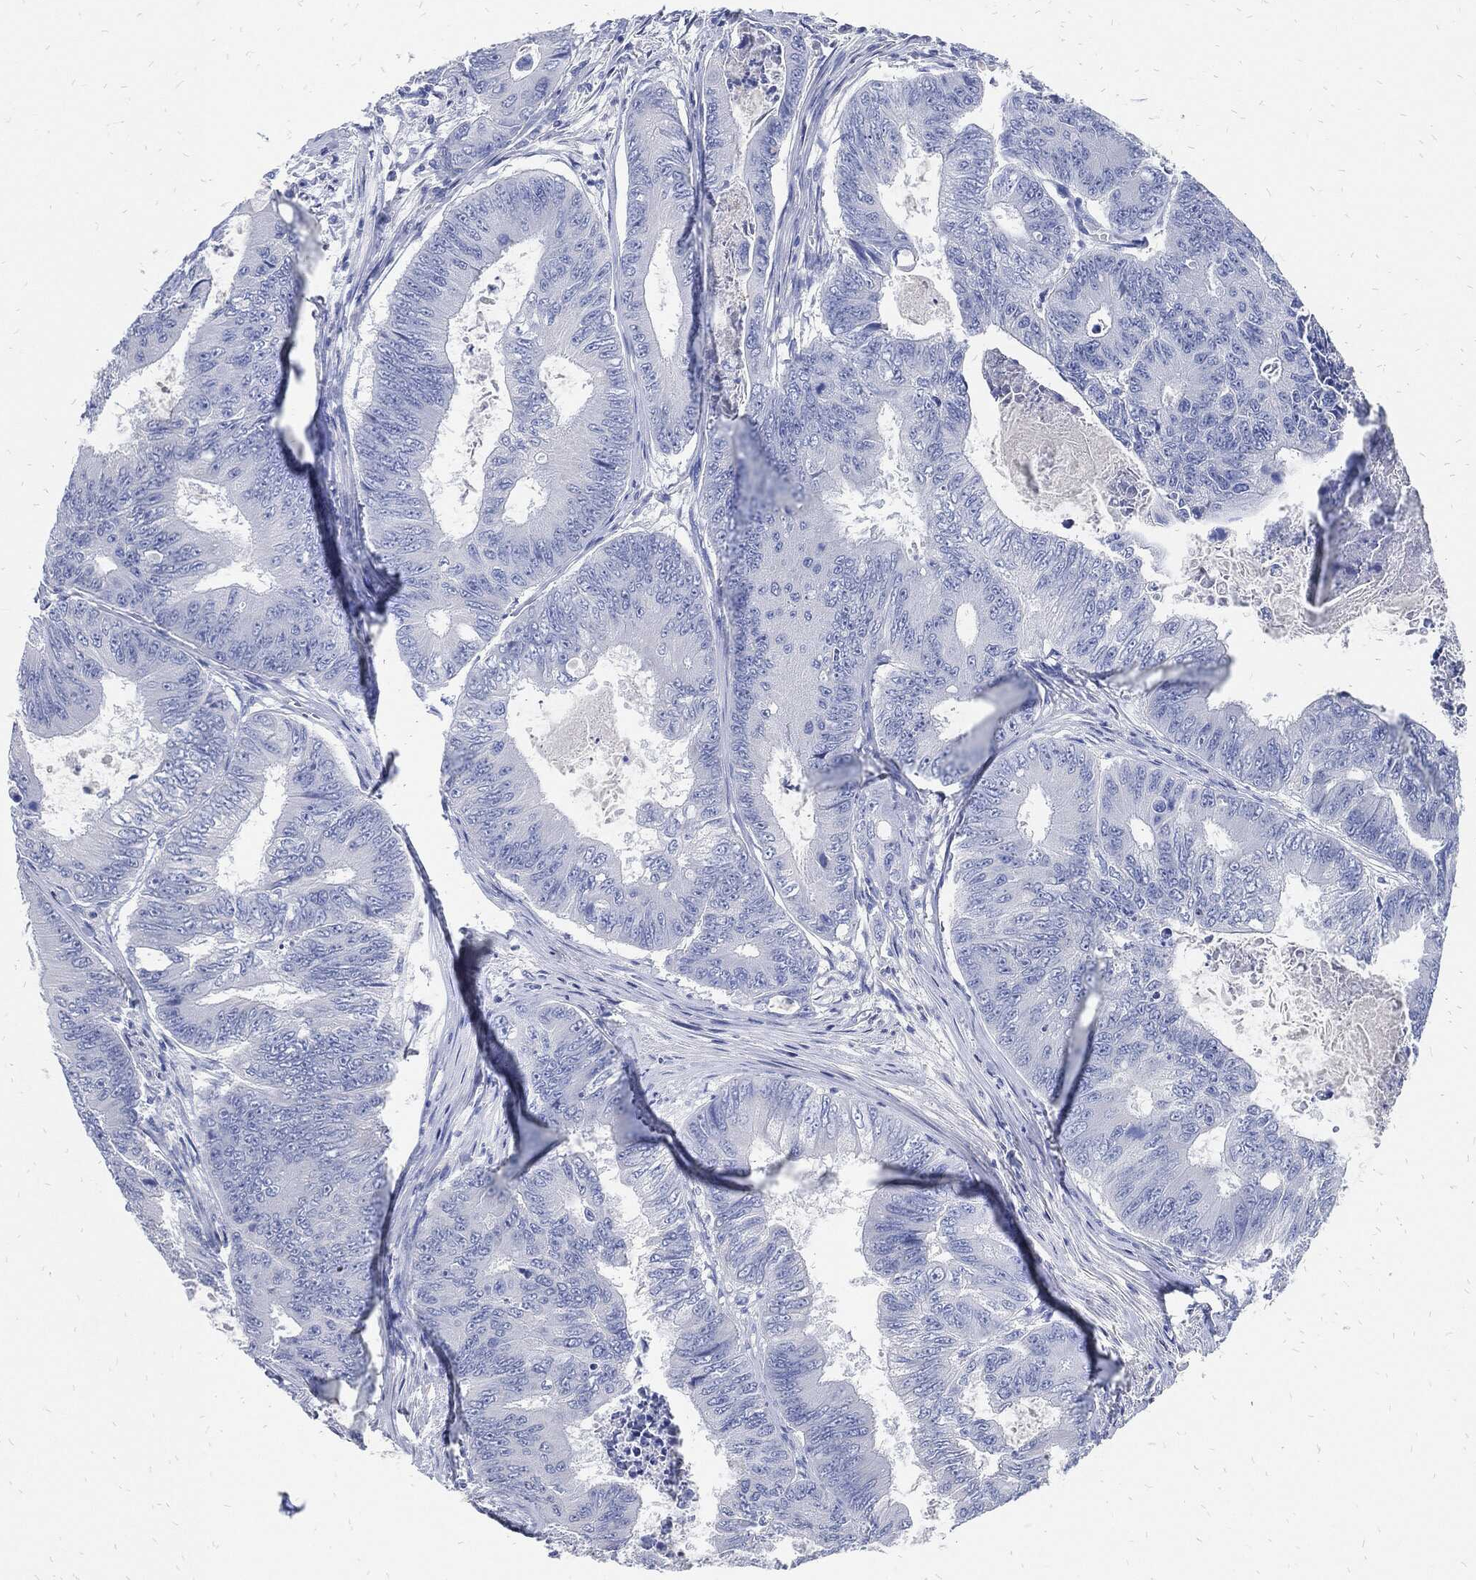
{"staining": {"intensity": "negative", "quantity": "none", "location": "none"}, "tissue": "colorectal cancer", "cell_type": "Tumor cells", "image_type": "cancer", "snomed": [{"axis": "morphology", "description": "Adenocarcinoma, NOS"}, {"axis": "topography", "description": "Colon"}], "caption": "Tumor cells are negative for protein expression in human colorectal cancer (adenocarcinoma). (Immunohistochemistry (ihc), brightfield microscopy, high magnification).", "gene": "FABP4", "patient": {"sex": "female", "age": 48}}